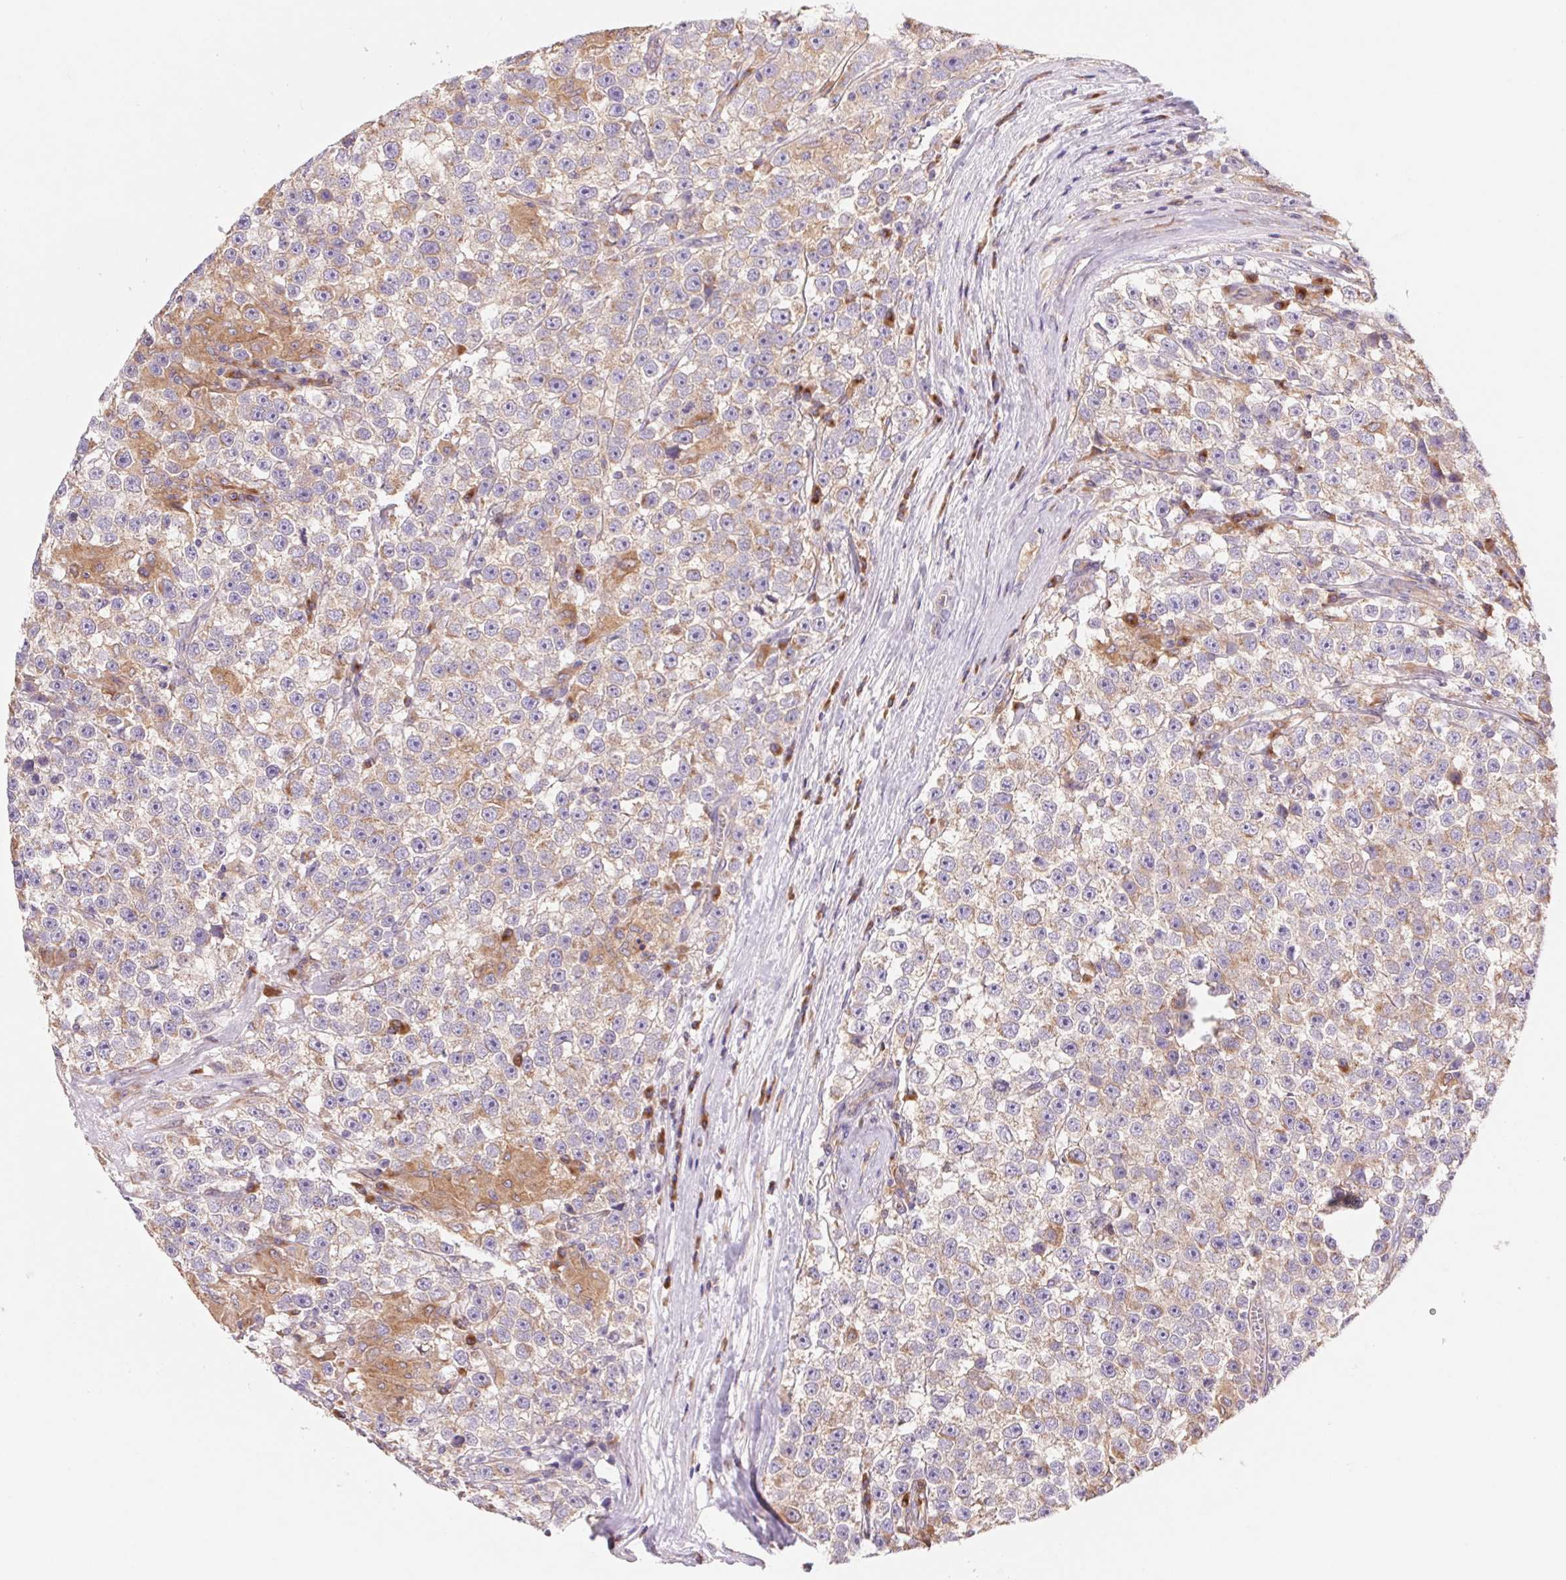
{"staining": {"intensity": "weak", "quantity": "<25%", "location": "cytoplasmic/membranous"}, "tissue": "testis cancer", "cell_type": "Tumor cells", "image_type": "cancer", "snomed": [{"axis": "morphology", "description": "Seminoma, NOS"}, {"axis": "topography", "description": "Testis"}], "caption": "Protein analysis of seminoma (testis) exhibits no significant staining in tumor cells.", "gene": "RAB1A", "patient": {"sex": "male", "age": 31}}